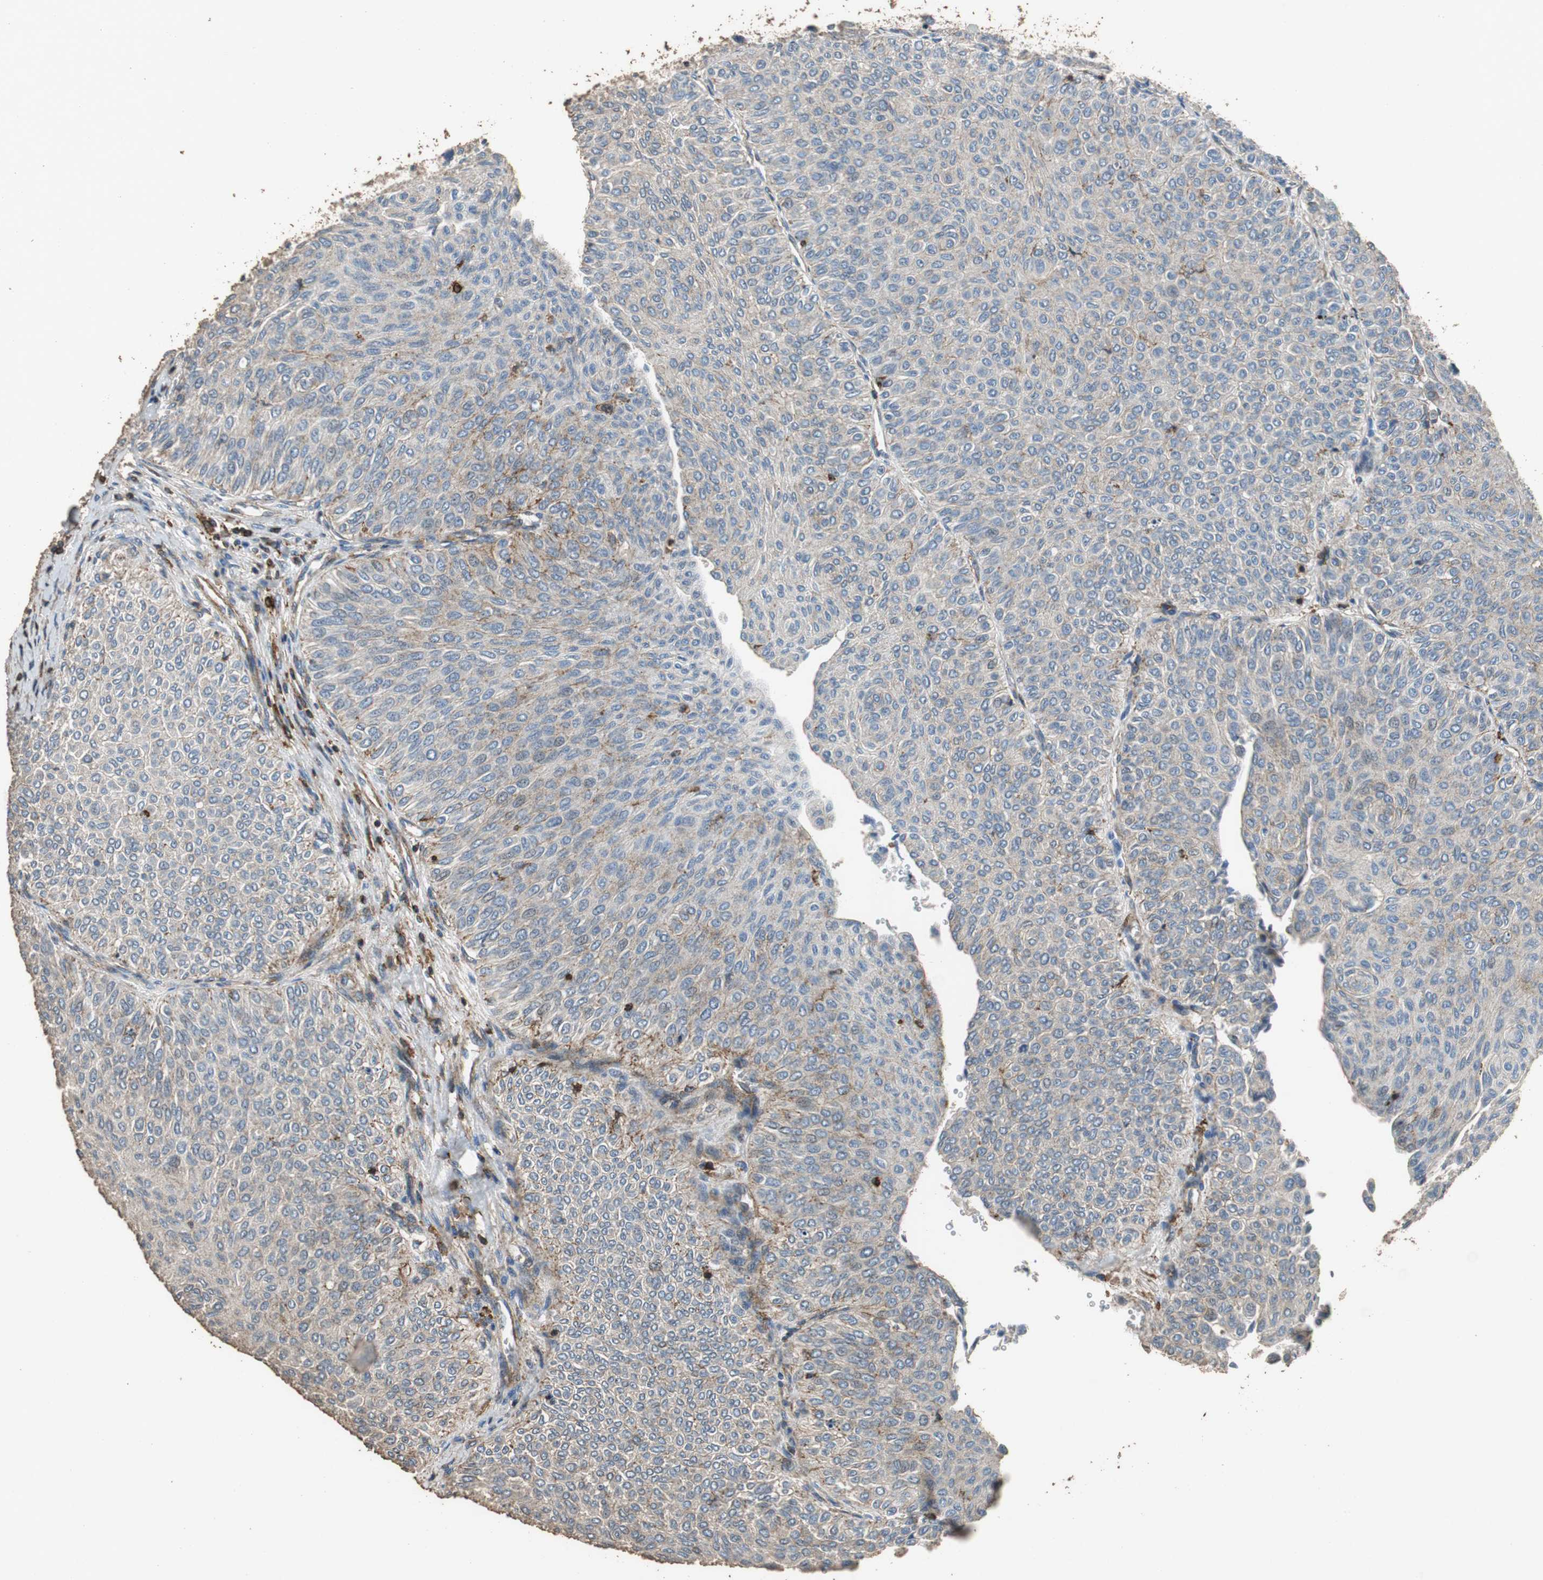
{"staining": {"intensity": "moderate", "quantity": ">75%", "location": "cytoplasmic/membranous"}, "tissue": "urothelial cancer", "cell_type": "Tumor cells", "image_type": "cancer", "snomed": [{"axis": "morphology", "description": "Urothelial carcinoma, Low grade"}, {"axis": "topography", "description": "Urinary bladder"}], "caption": "Immunohistochemical staining of urothelial cancer displays moderate cytoplasmic/membranous protein positivity in approximately >75% of tumor cells.", "gene": "PRKRA", "patient": {"sex": "male", "age": 78}}